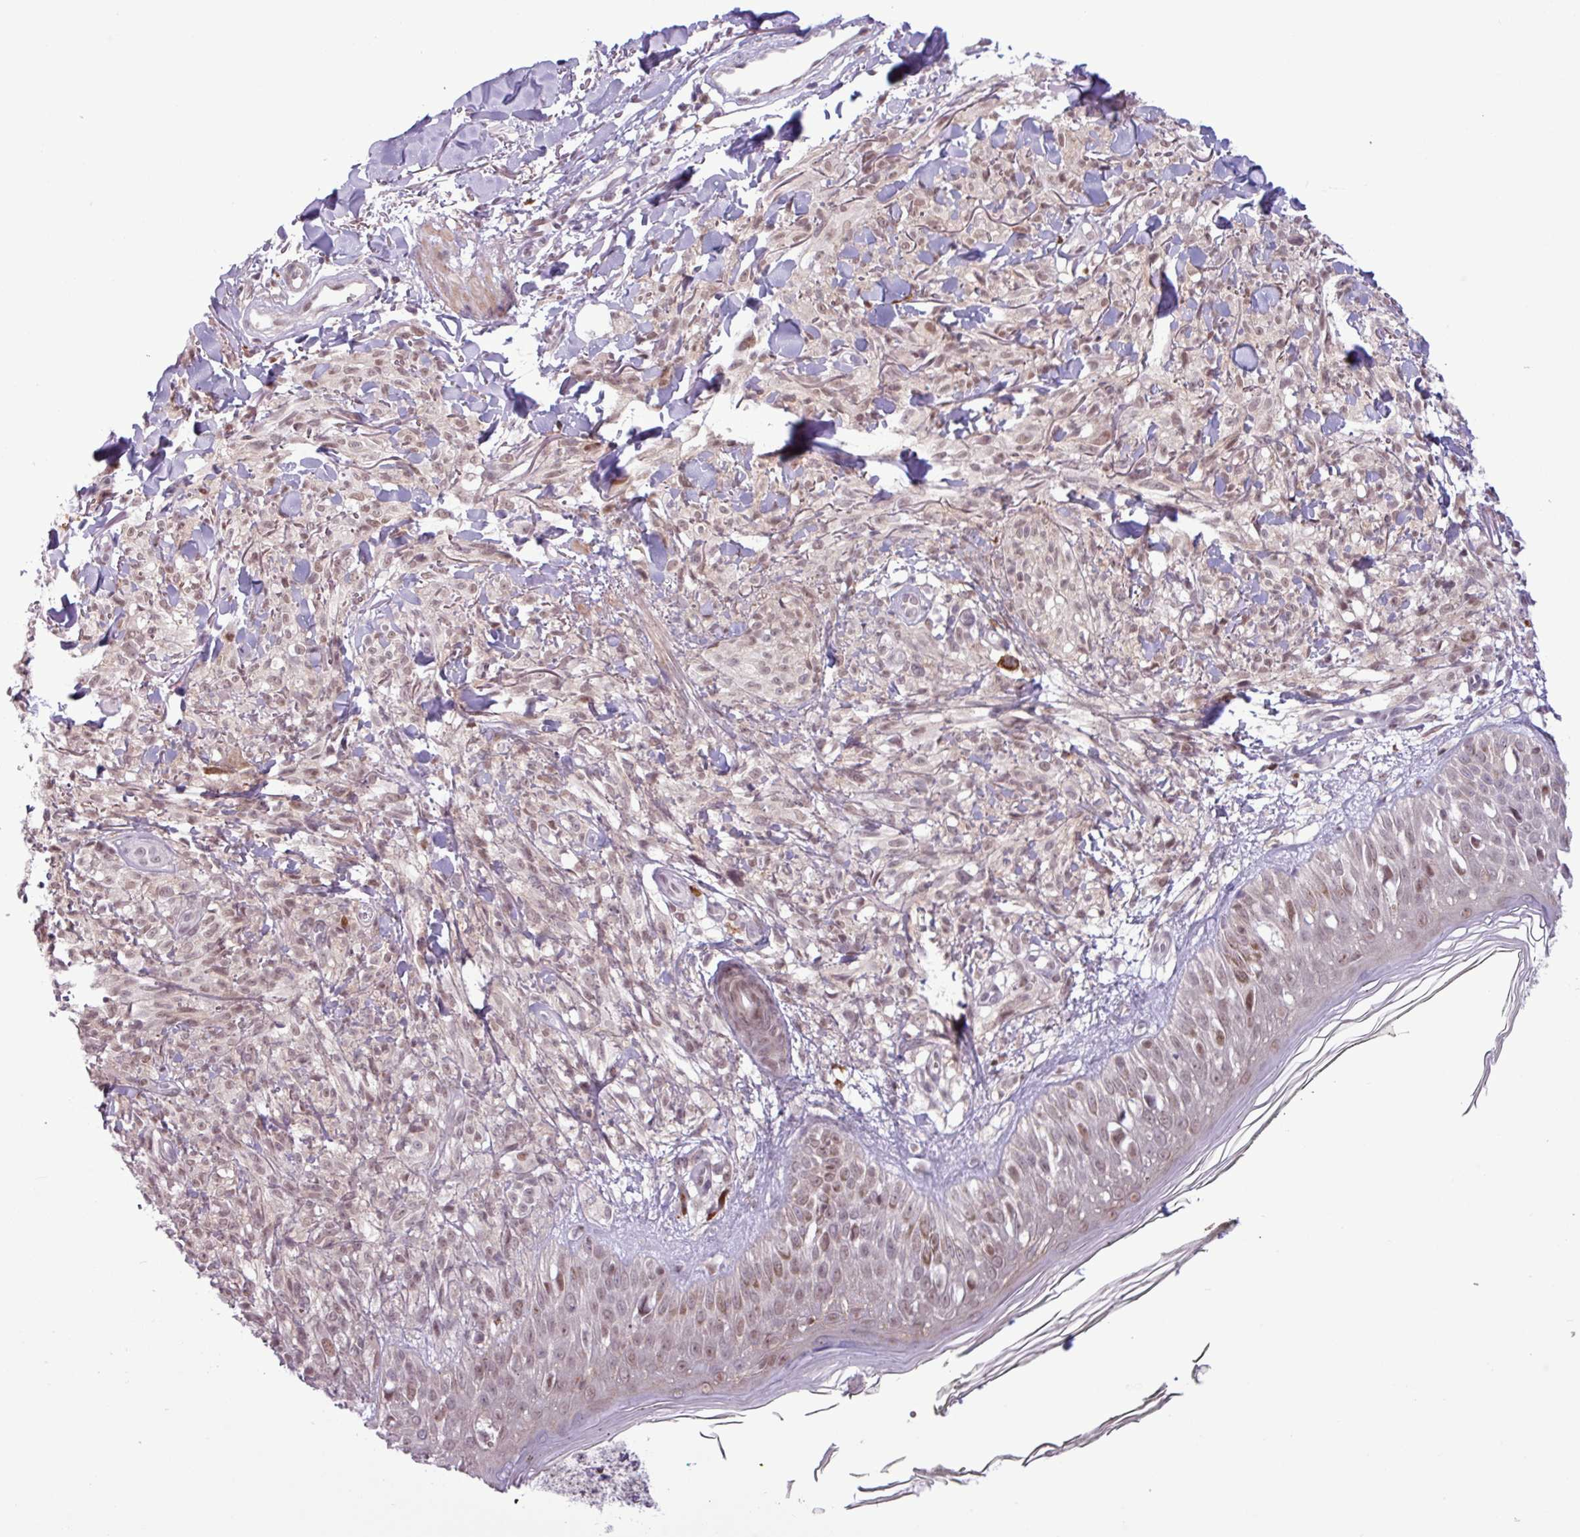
{"staining": {"intensity": "weak", "quantity": ">75%", "location": "nuclear"}, "tissue": "melanoma", "cell_type": "Tumor cells", "image_type": "cancer", "snomed": [{"axis": "morphology", "description": "Malignant melanoma, NOS"}, {"axis": "topography", "description": "Skin of forearm"}], "caption": "Immunohistochemical staining of melanoma demonstrates low levels of weak nuclear positivity in about >75% of tumor cells. (DAB IHC with brightfield microscopy, high magnification).", "gene": "NOTCH2", "patient": {"sex": "female", "age": 65}}